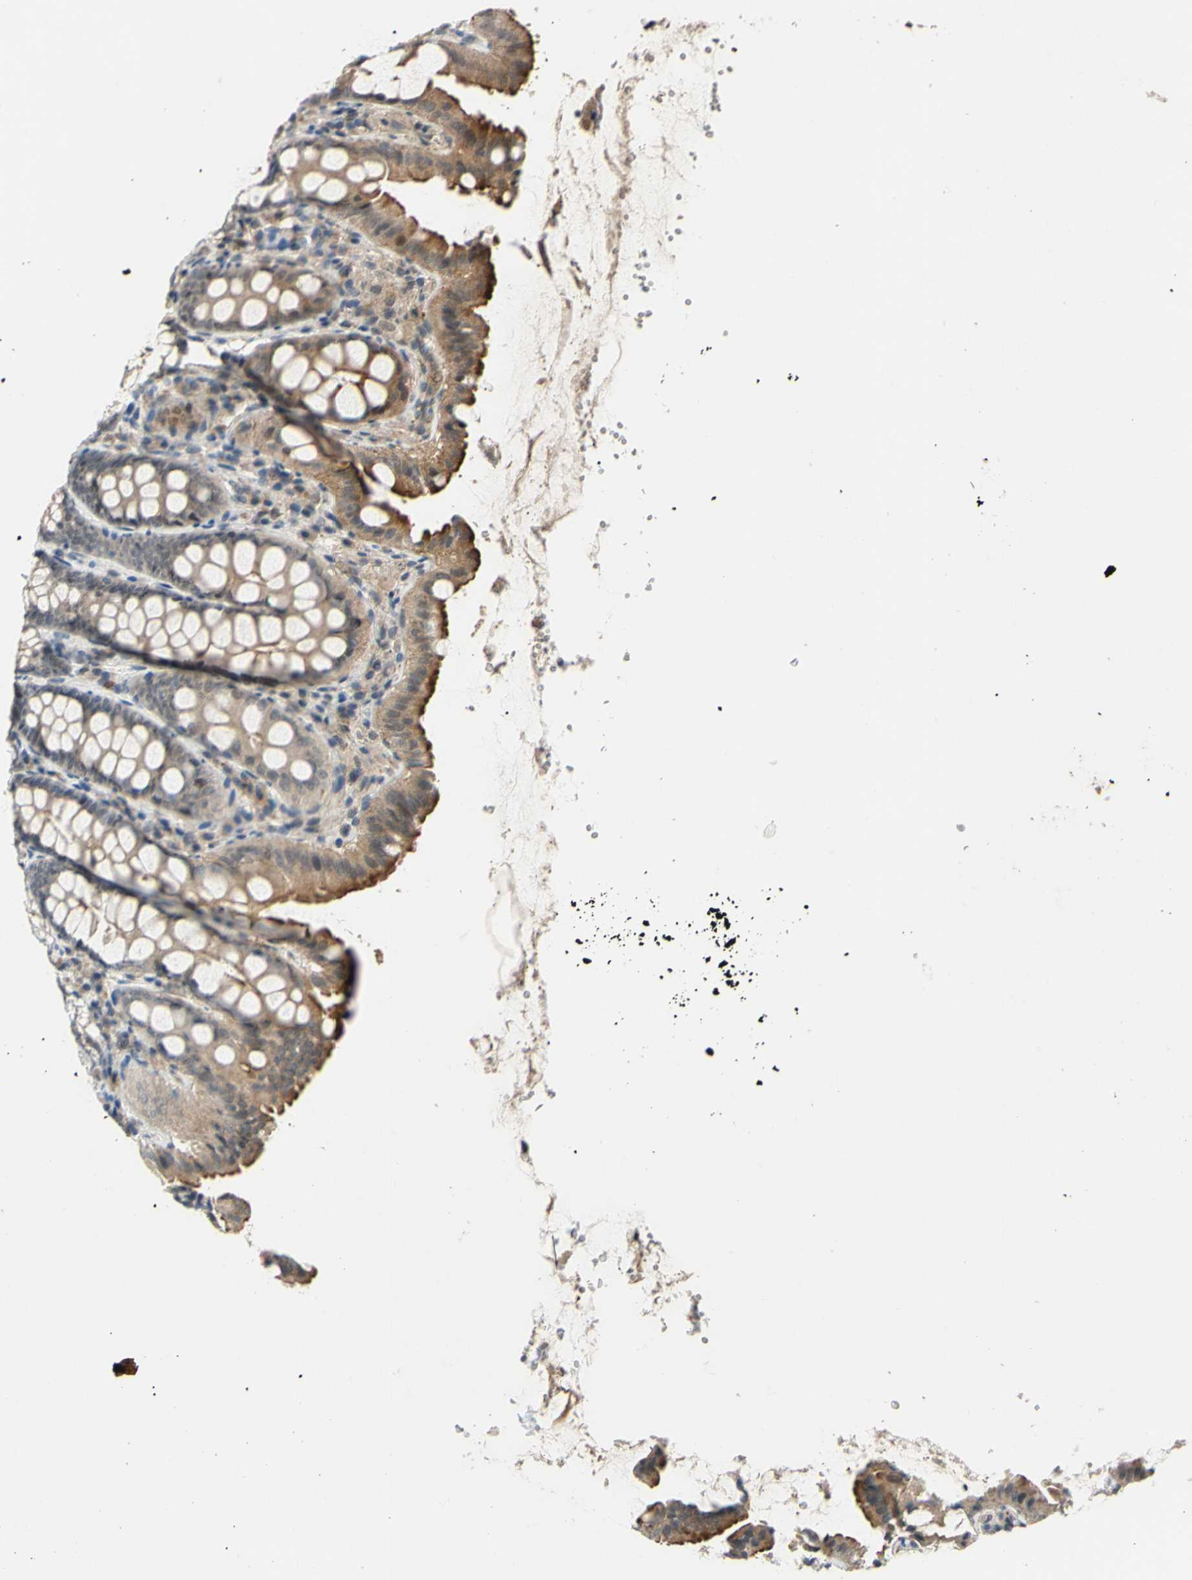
{"staining": {"intensity": "weak", "quantity": "25%-75%", "location": "cytoplasmic/membranous"}, "tissue": "colon", "cell_type": "Endothelial cells", "image_type": "normal", "snomed": [{"axis": "morphology", "description": "Normal tissue, NOS"}, {"axis": "topography", "description": "Colon"}], "caption": "High-power microscopy captured an IHC photomicrograph of benign colon, revealing weak cytoplasmic/membranous staining in approximately 25%-75% of endothelial cells. (brown staining indicates protein expression, while blue staining denotes nuclei).", "gene": "ALK", "patient": {"sex": "female", "age": 61}}